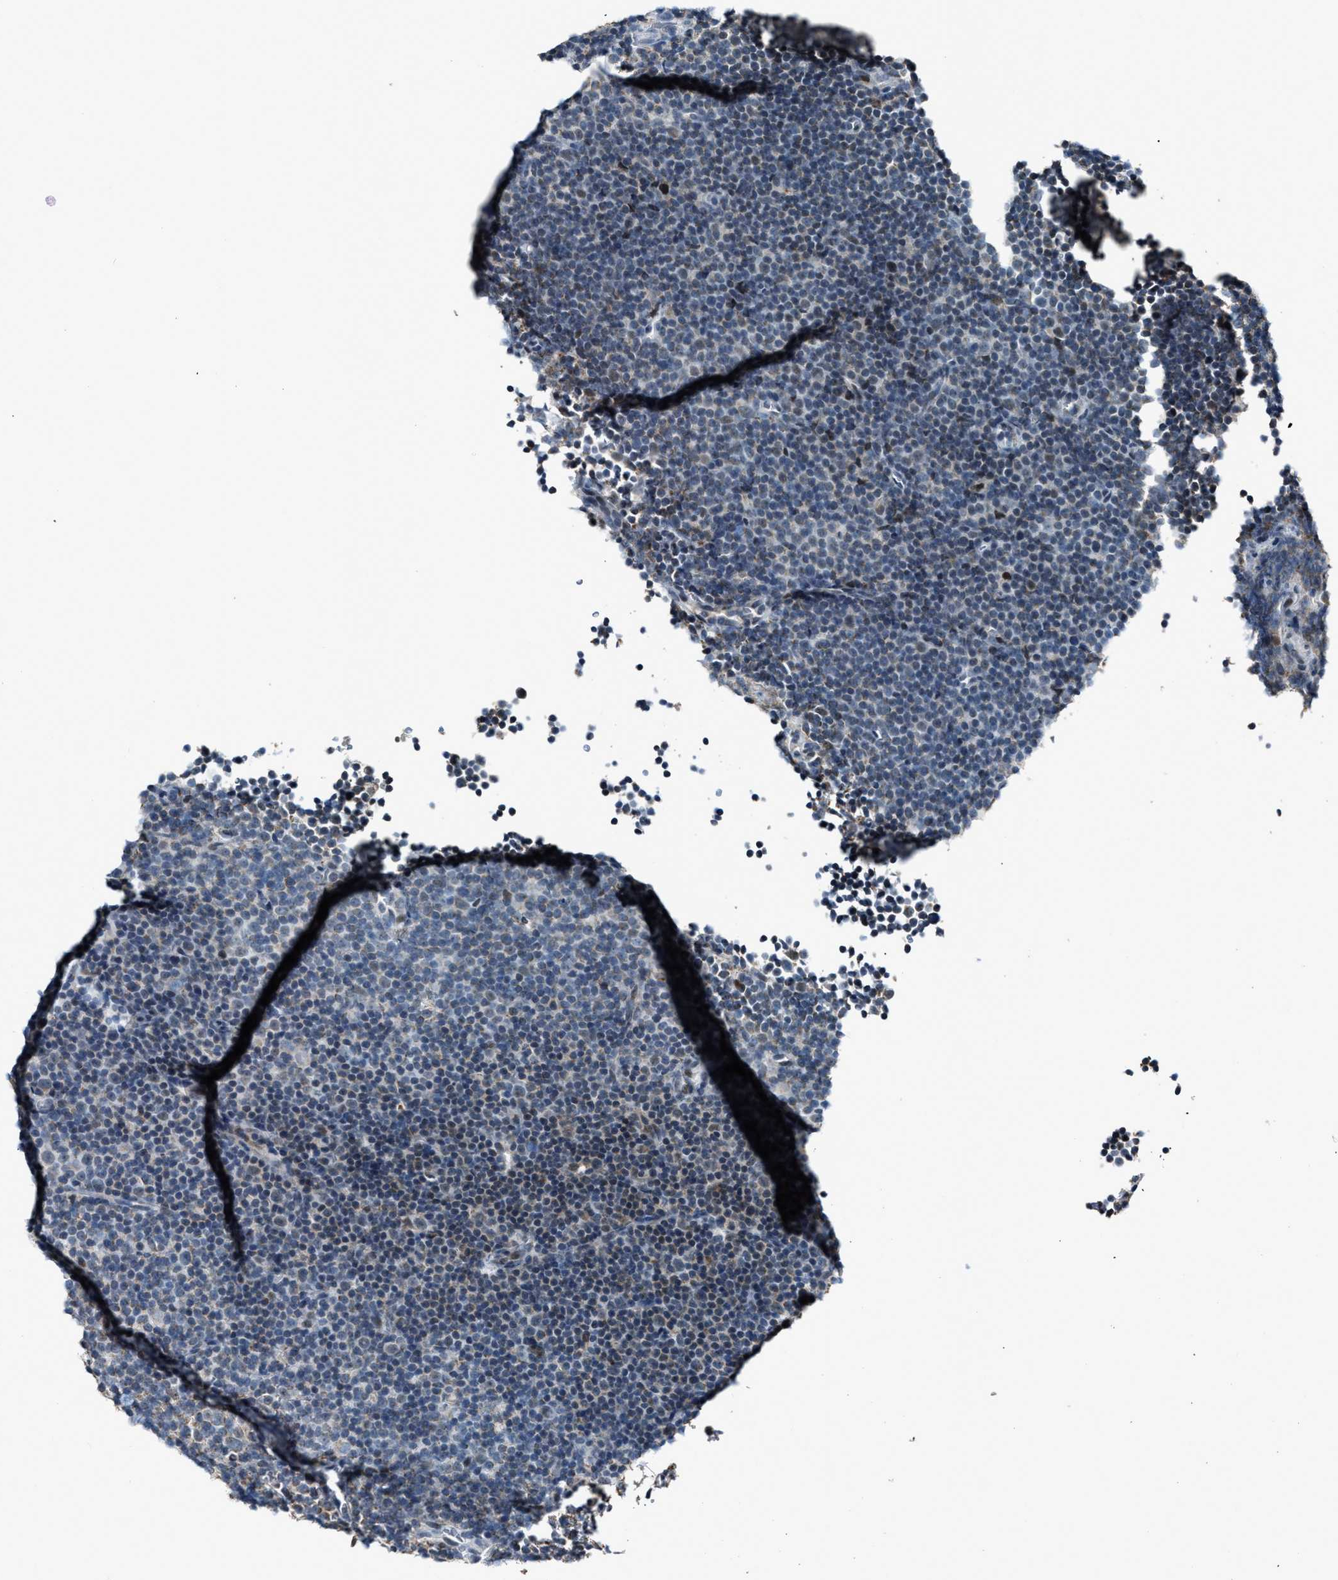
{"staining": {"intensity": "negative", "quantity": "none", "location": "none"}, "tissue": "lymphoma", "cell_type": "Tumor cells", "image_type": "cancer", "snomed": [{"axis": "morphology", "description": "Malignant lymphoma, non-Hodgkin's type, Low grade"}, {"axis": "topography", "description": "Lymph node"}], "caption": "Tumor cells show no significant protein staining in low-grade malignant lymphoma, non-Hodgkin's type.", "gene": "CHN2", "patient": {"sex": "female", "age": 67}}